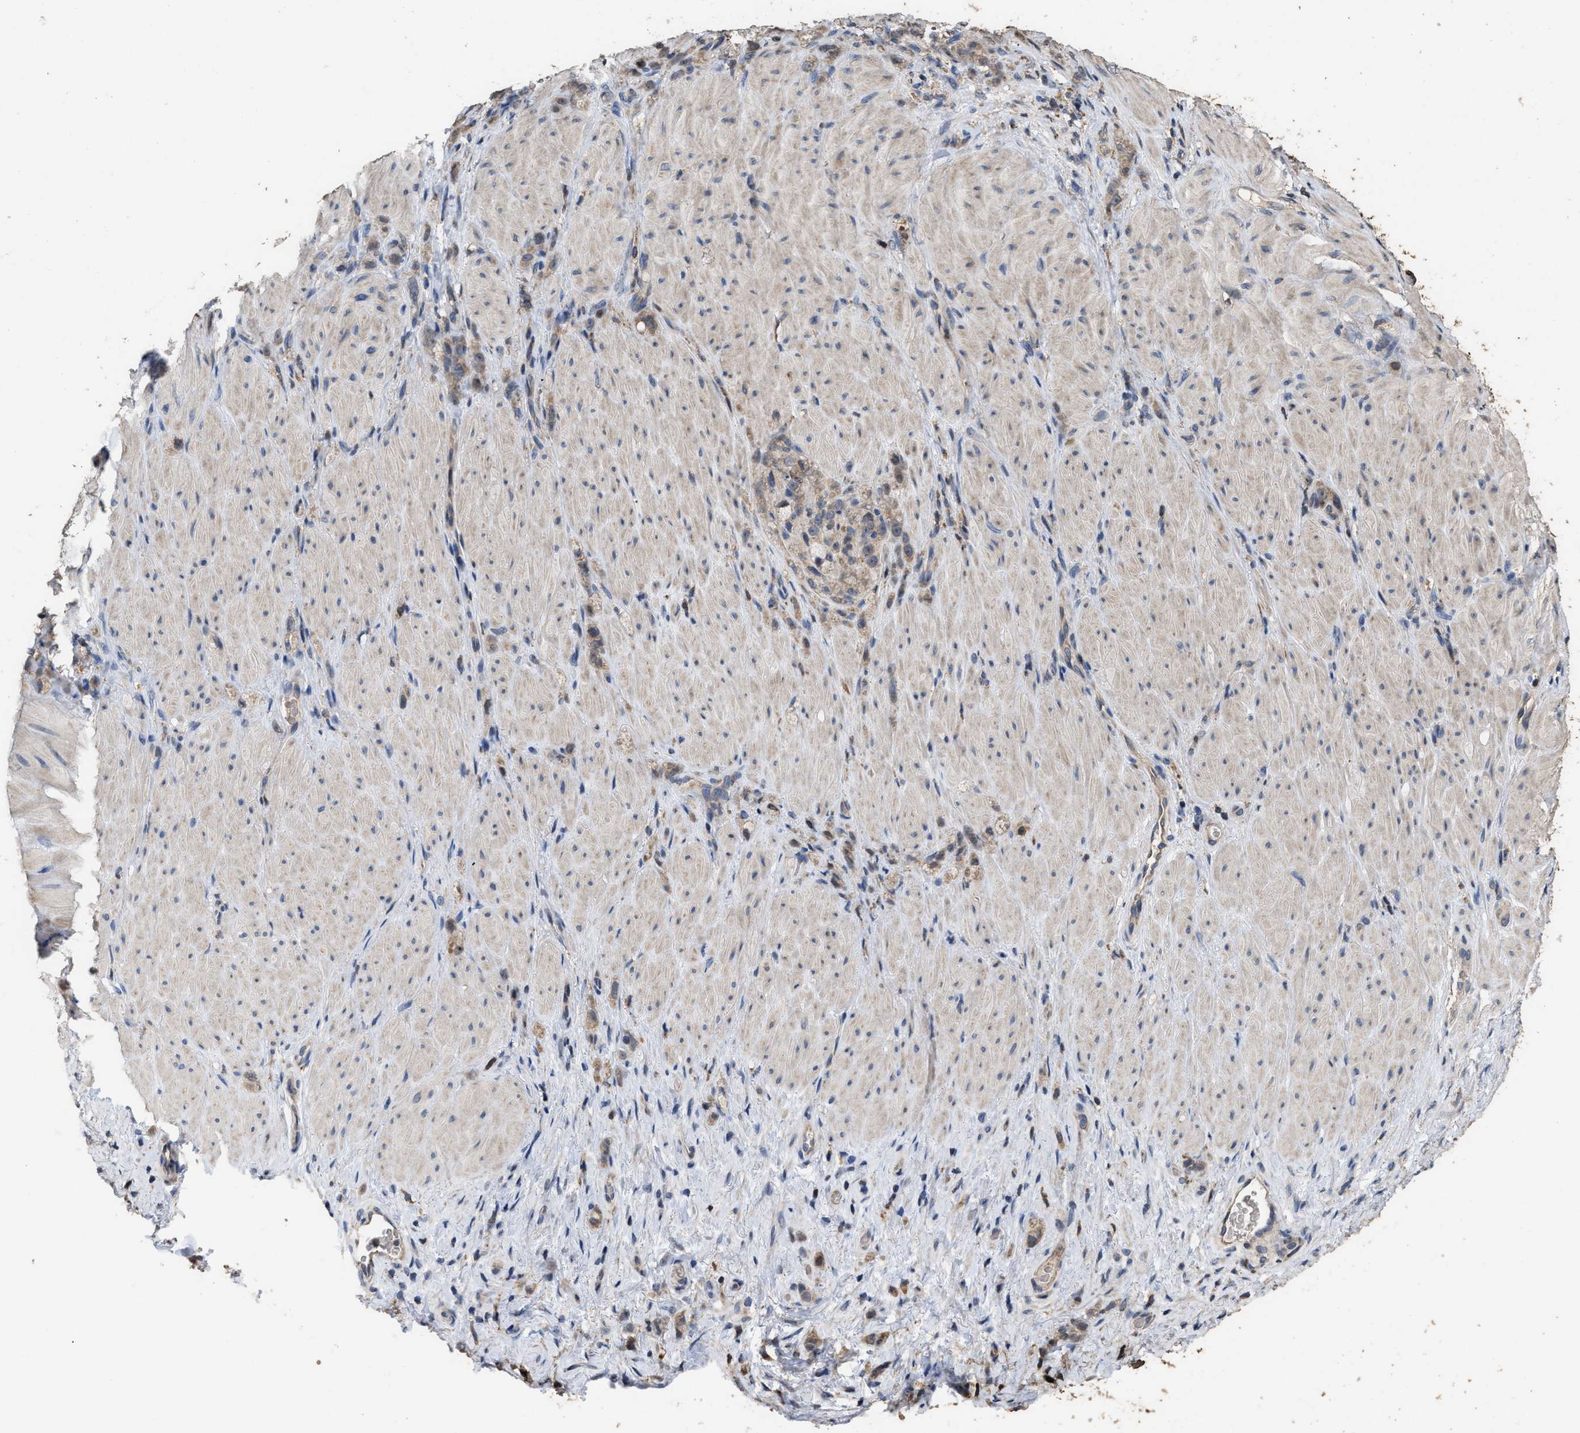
{"staining": {"intensity": "weak", "quantity": ">75%", "location": "cytoplasmic/membranous"}, "tissue": "stomach cancer", "cell_type": "Tumor cells", "image_type": "cancer", "snomed": [{"axis": "morphology", "description": "Normal tissue, NOS"}, {"axis": "morphology", "description": "Adenocarcinoma, NOS"}, {"axis": "topography", "description": "Stomach"}], "caption": "Immunohistochemical staining of stomach adenocarcinoma shows weak cytoplasmic/membranous protein expression in about >75% of tumor cells. (DAB = brown stain, brightfield microscopy at high magnification).", "gene": "TDRKH", "patient": {"sex": "male", "age": 82}}